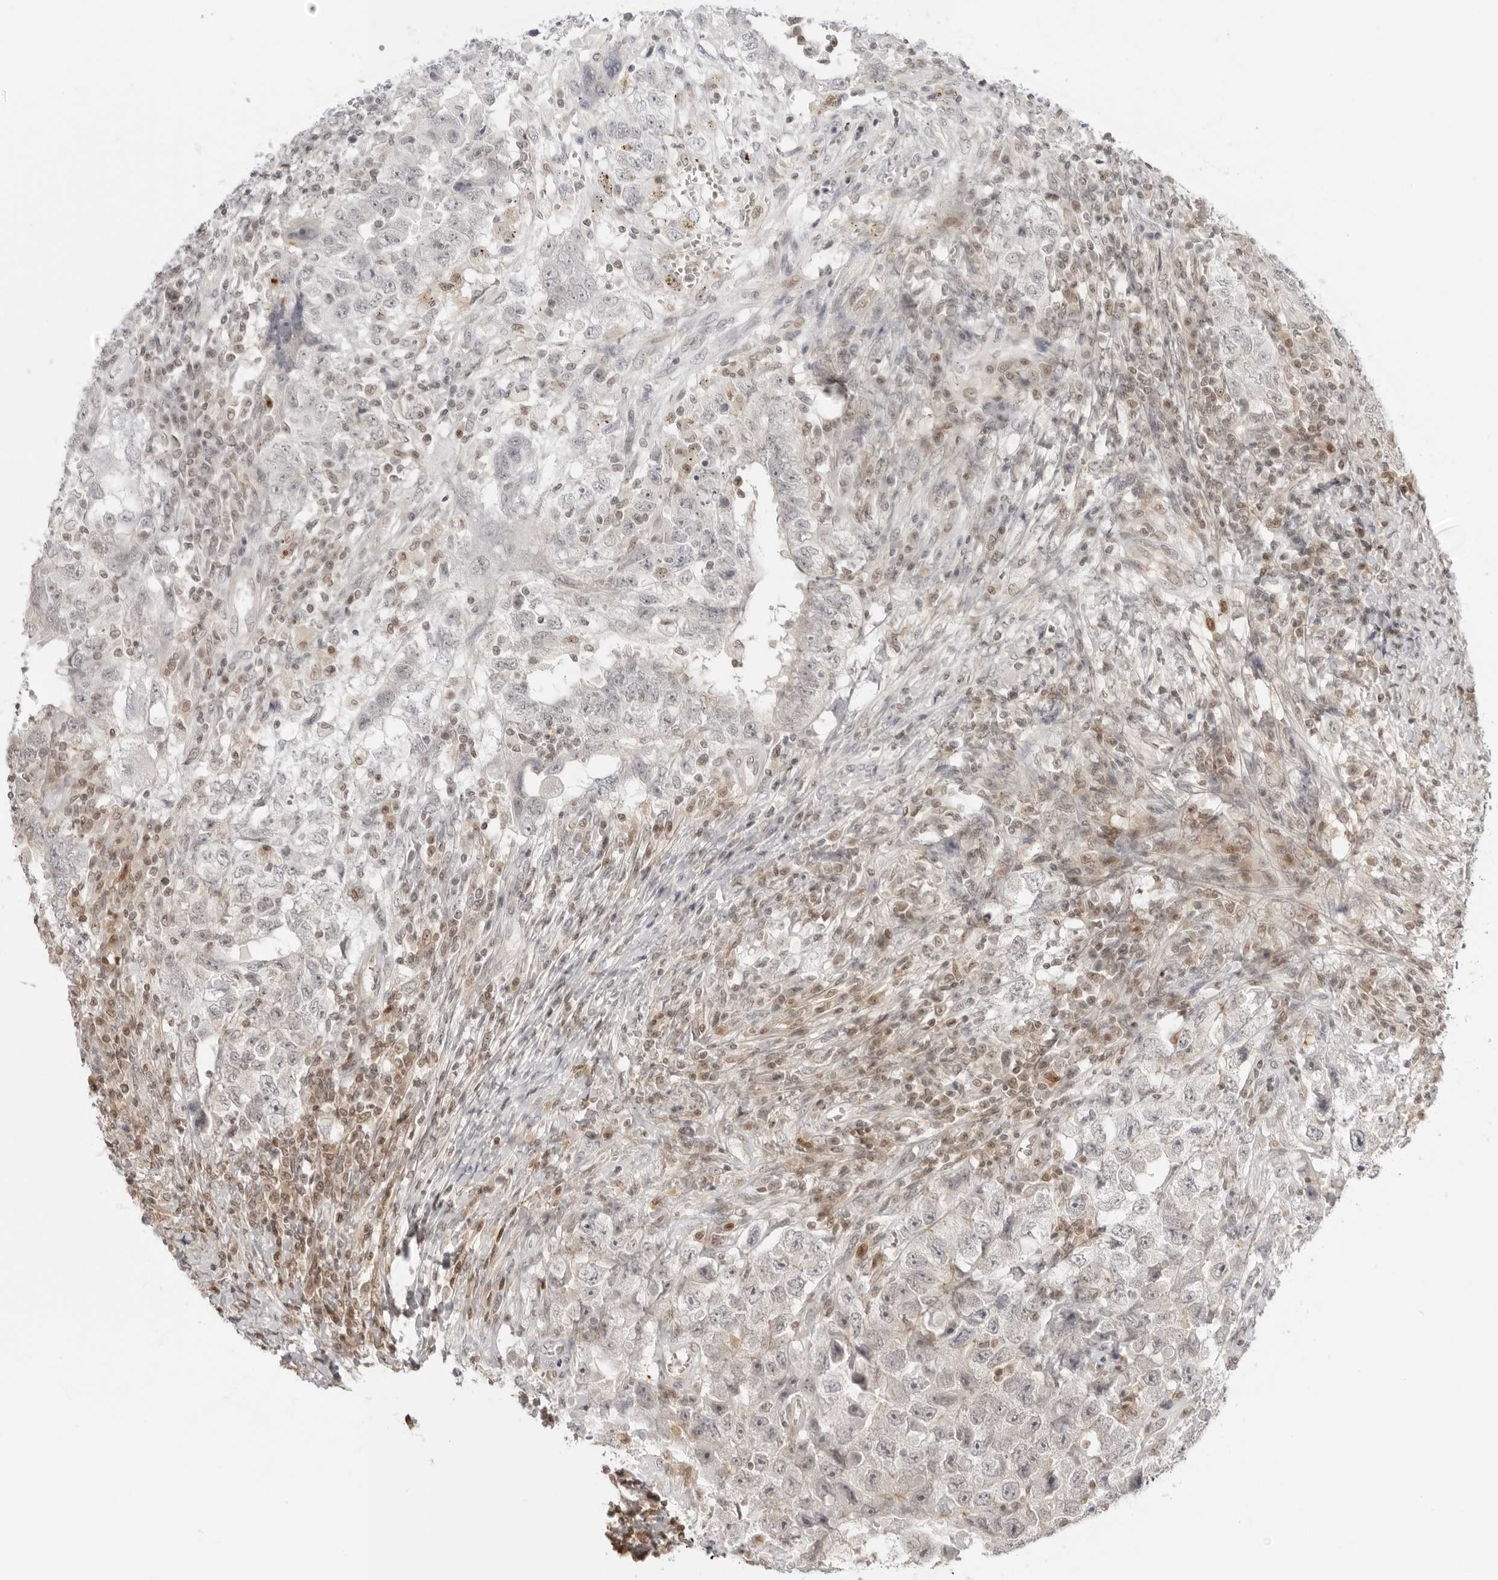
{"staining": {"intensity": "negative", "quantity": "none", "location": "none"}, "tissue": "testis cancer", "cell_type": "Tumor cells", "image_type": "cancer", "snomed": [{"axis": "morphology", "description": "Carcinoma, Embryonal, NOS"}, {"axis": "topography", "description": "Testis"}], "caption": "Embryonal carcinoma (testis) was stained to show a protein in brown. There is no significant positivity in tumor cells.", "gene": "RNF146", "patient": {"sex": "male", "age": 26}}